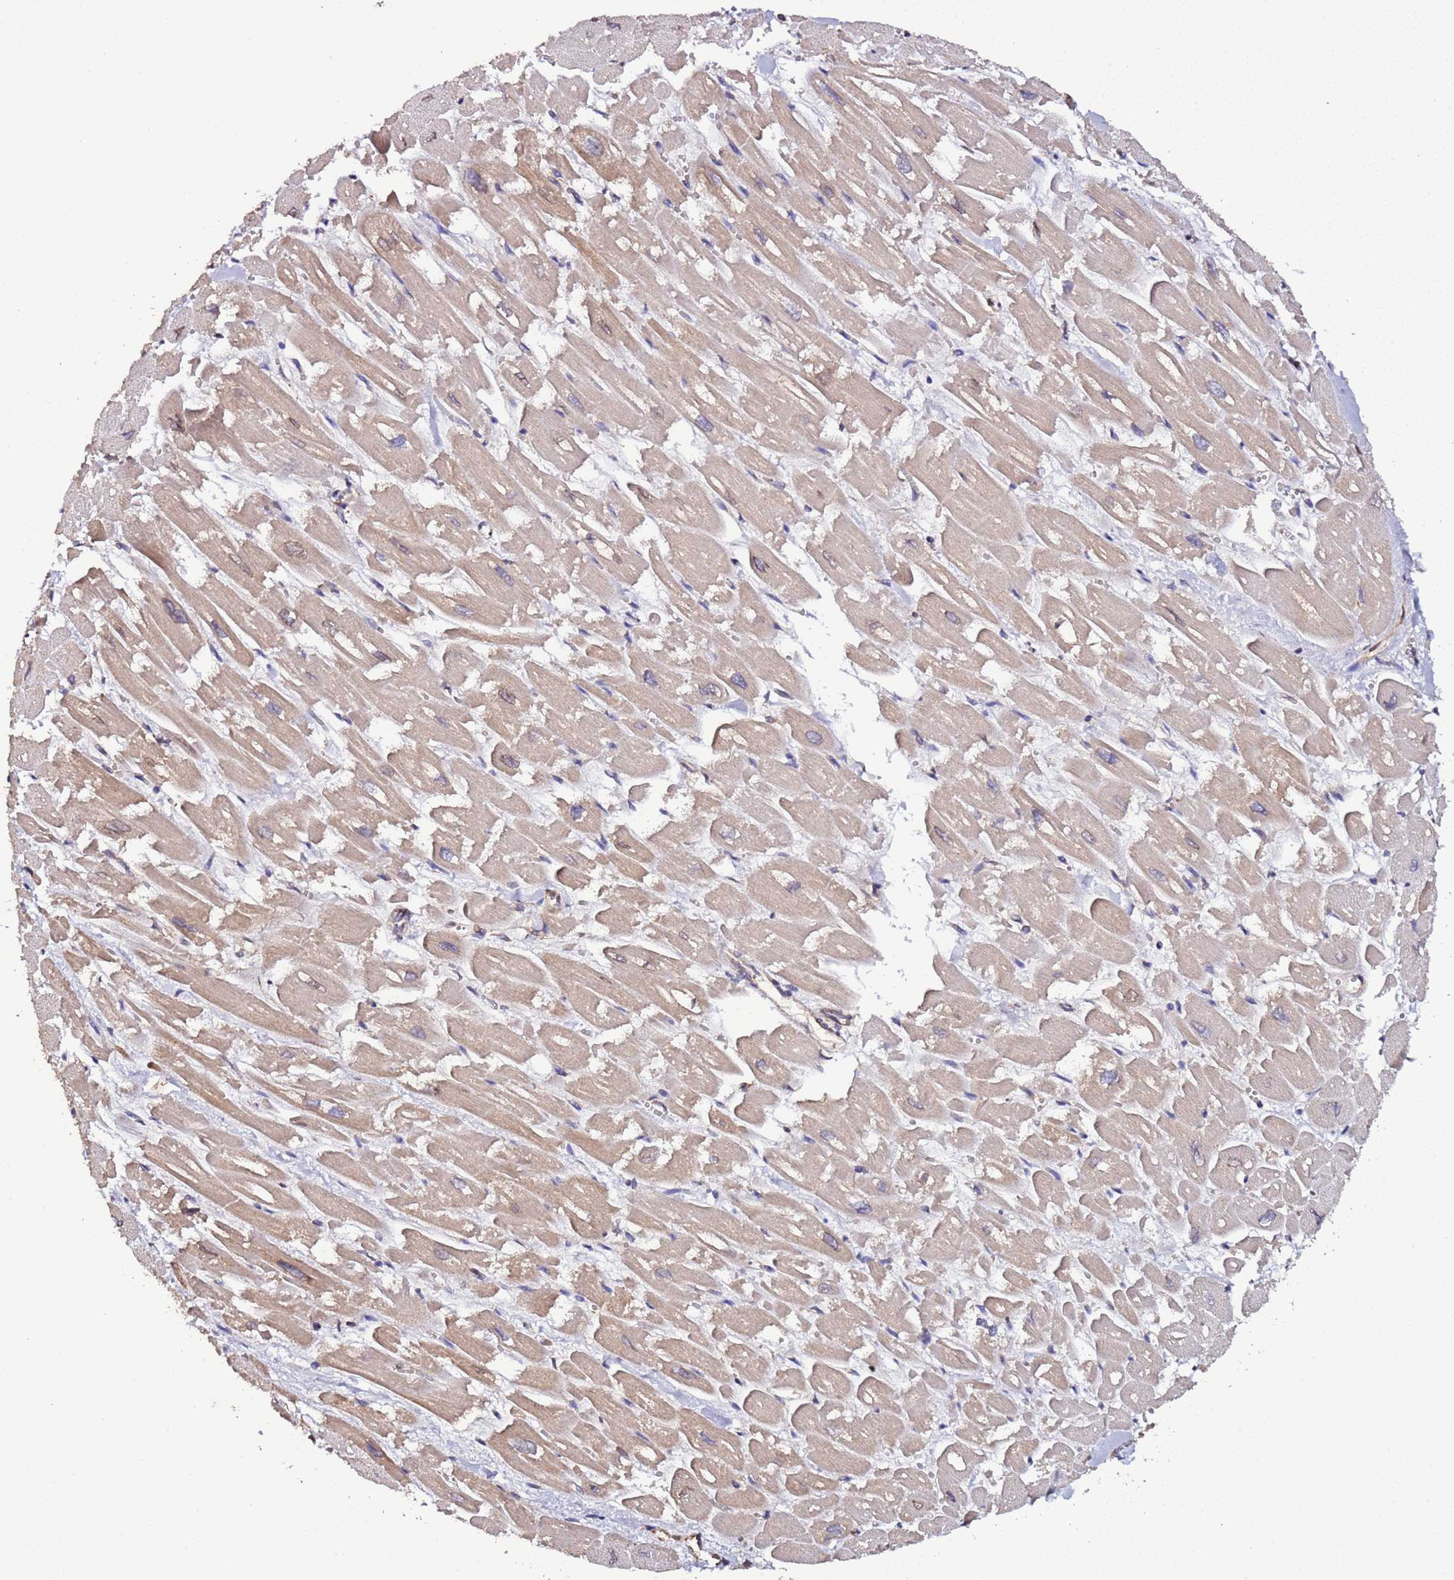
{"staining": {"intensity": "weak", "quantity": ">75%", "location": "cytoplasmic/membranous"}, "tissue": "heart muscle", "cell_type": "Cardiomyocytes", "image_type": "normal", "snomed": [{"axis": "morphology", "description": "Normal tissue, NOS"}, {"axis": "topography", "description": "Heart"}], "caption": "Immunohistochemical staining of normal heart muscle displays low levels of weak cytoplasmic/membranous positivity in about >75% of cardiomyocytes.", "gene": "SLC41A3", "patient": {"sex": "male", "age": 54}}